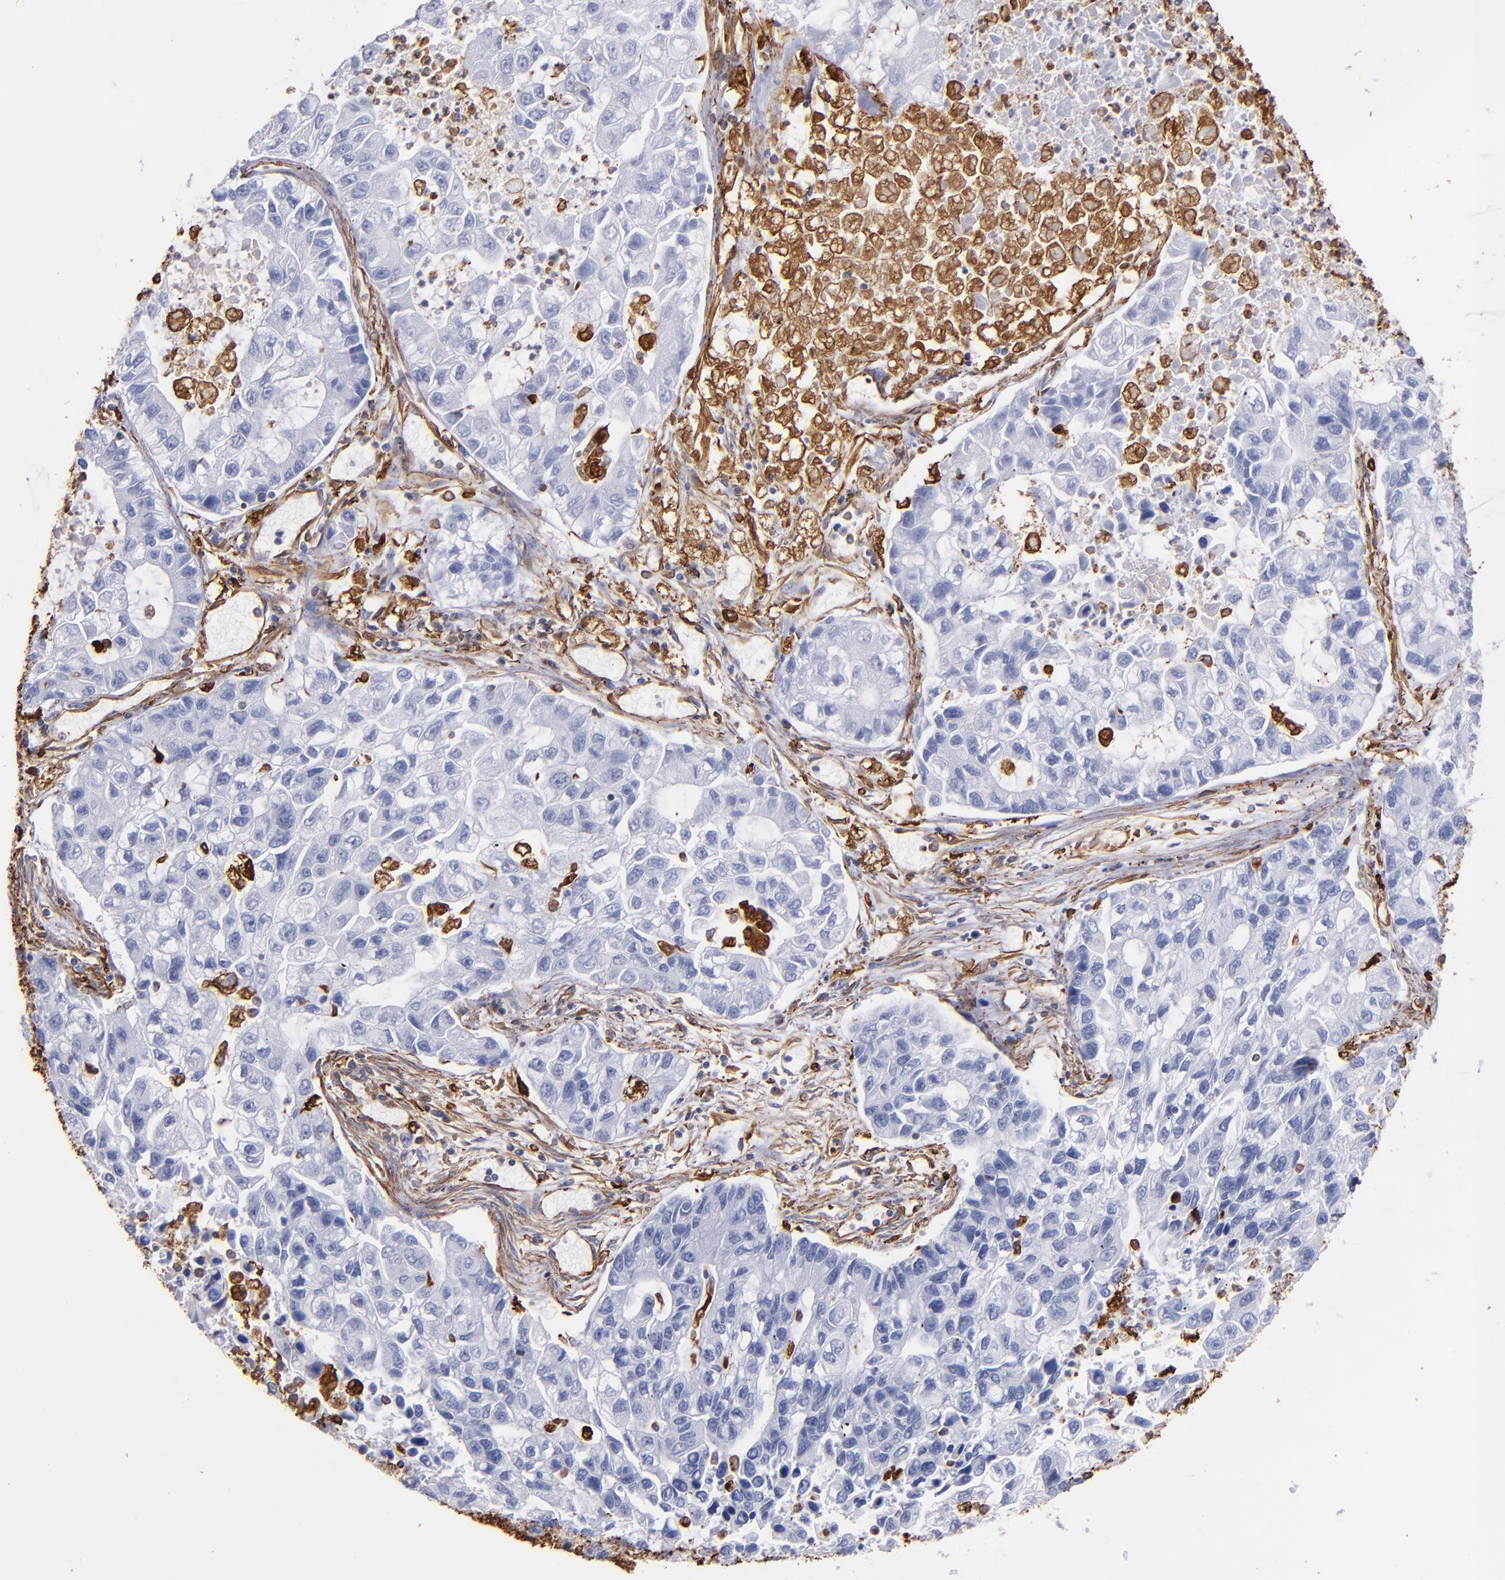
{"staining": {"intensity": "negative", "quantity": "none", "location": "none"}, "tissue": "lung cancer", "cell_type": "Tumor cells", "image_type": "cancer", "snomed": [{"axis": "morphology", "description": "Adenocarcinoma, NOS"}, {"axis": "topography", "description": "Lung"}], "caption": "This micrograph is of lung adenocarcinoma stained with immunohistochemistry (IHC) to label a protein in brown with the nuclei are counter-stained blue. There is no staining in tumor cells.", "gene": "VIM", "patient": {"sex": "female", "age": 51}}